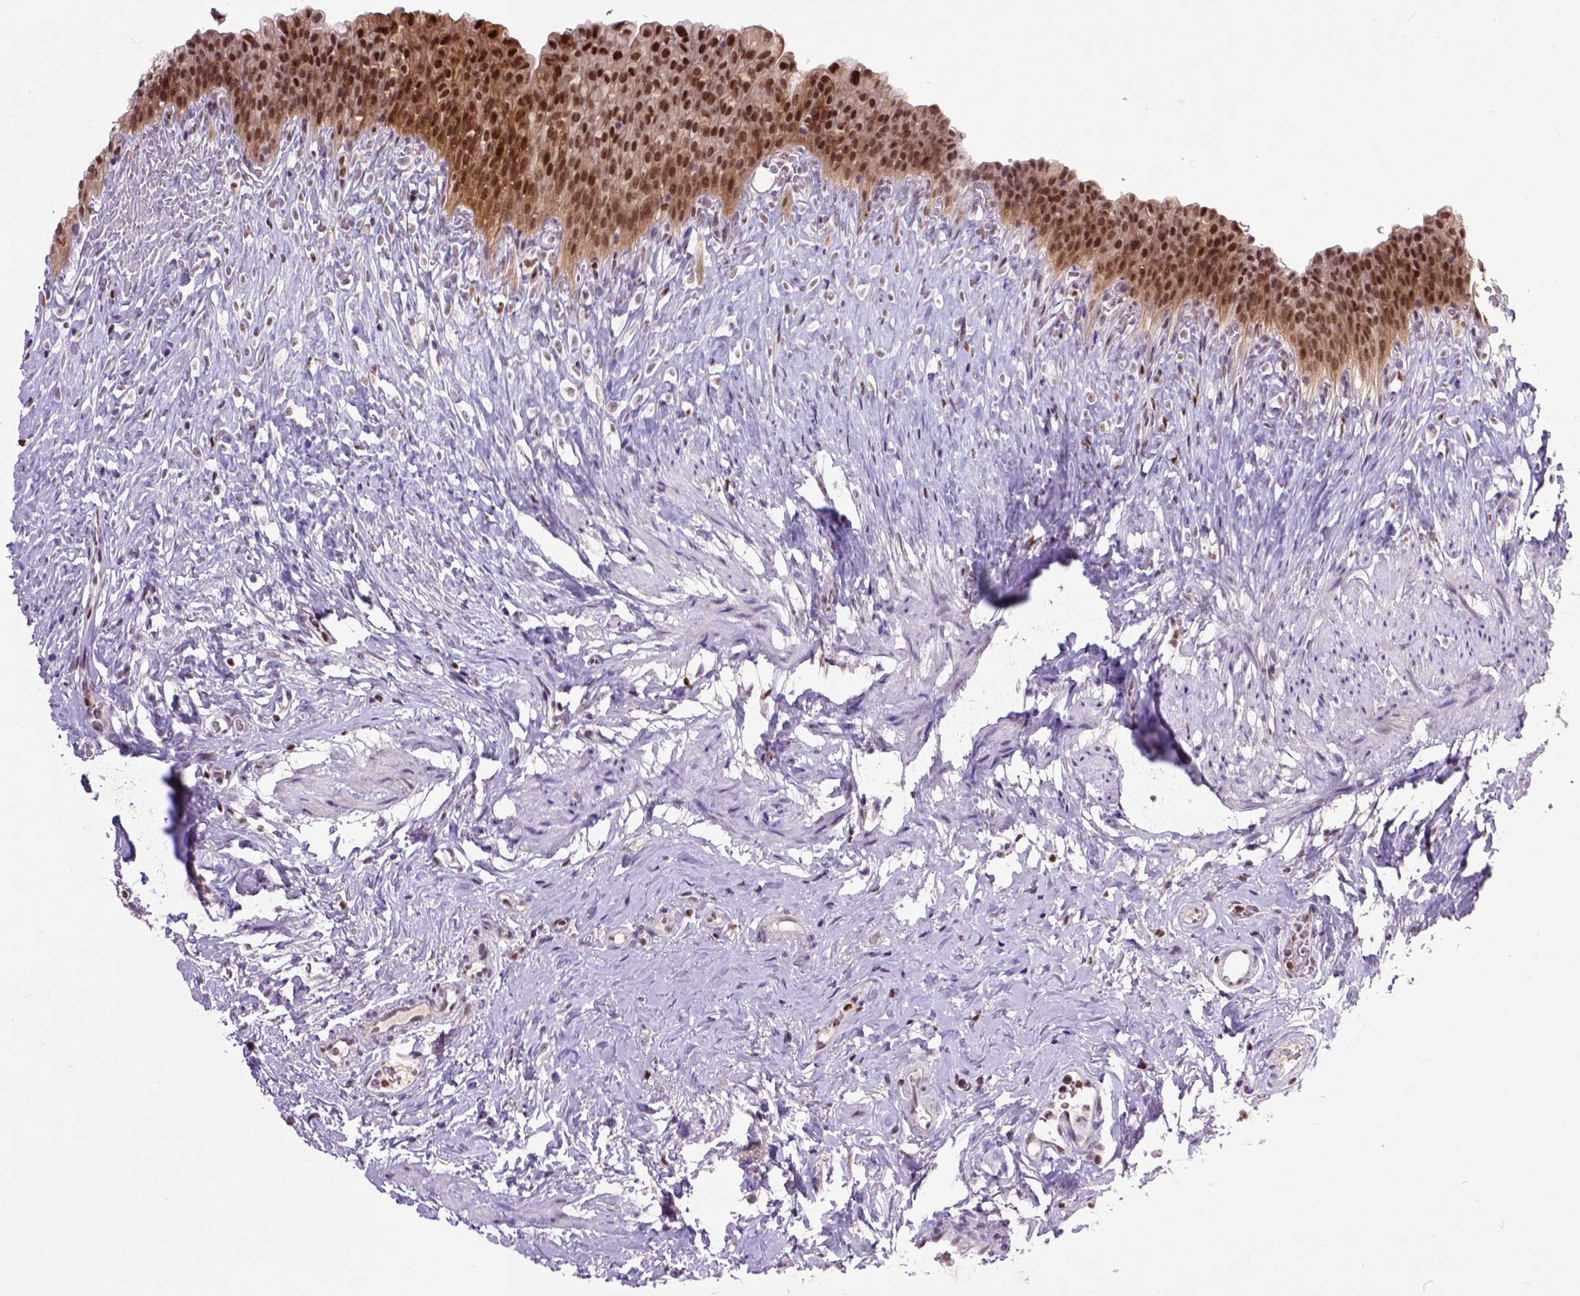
{"staining": {"intensity": "moderate", "quantity": ">75%", "location": "nuclear"}, "tissue": "urinary bladder", "cell_type": "Urothelial cells", "image_type": "normal", "snomed": [{"axis": "morphology", "description": "Normal tissue, NOS"}, {"axis": "topography", "description": "Urinary bladder"}, {"axis": "topography", "description": "Prostate"}], "caption": "Benign urinary bladder reveals moderate nuclear staining in about >75% of urothelial cells, visualized by immunohistochemistry.", "gene": "RCC2", "patient": {"sex": "male", "age": 76}}